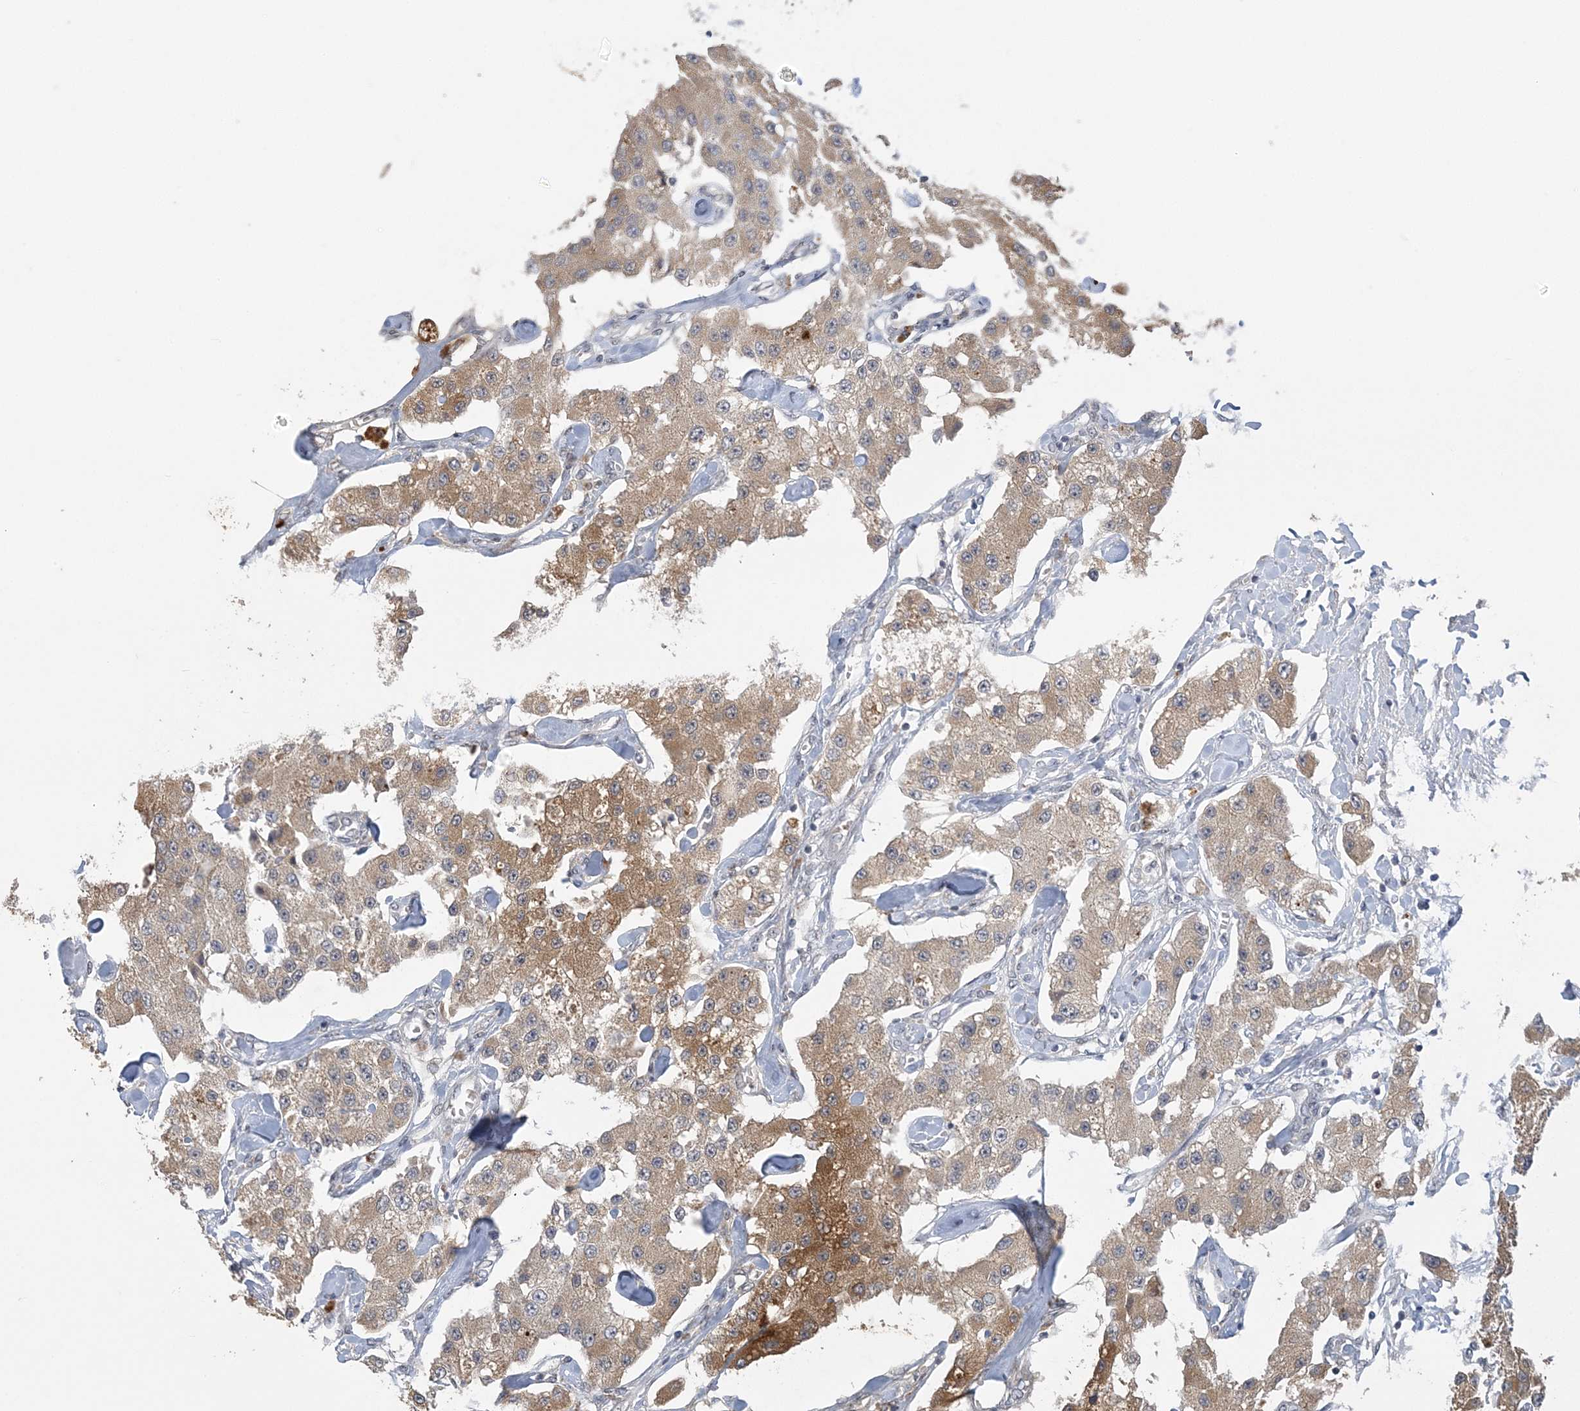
{"staining": {"intensity": "moderate", "quantity": ">75%", "location": "cytoplasmic/membranous"}, "tissue": "carcinoid", "cell_type": "Tumor cells", "image_type": "cancer", "snomed": [{"axis": "morphology", "description": "Carcinoid, malignant, NOS"}, {"axis": "topography", "description": "Pancreas"}], "caption": "IHC of malignant carcinoid shows medium levels of moderate cytoplasmic/membranous staining in approximately >75% of tumor cells.", "gene": "ZBTB7A", "patient": {"sex": "male", "age": 41}}